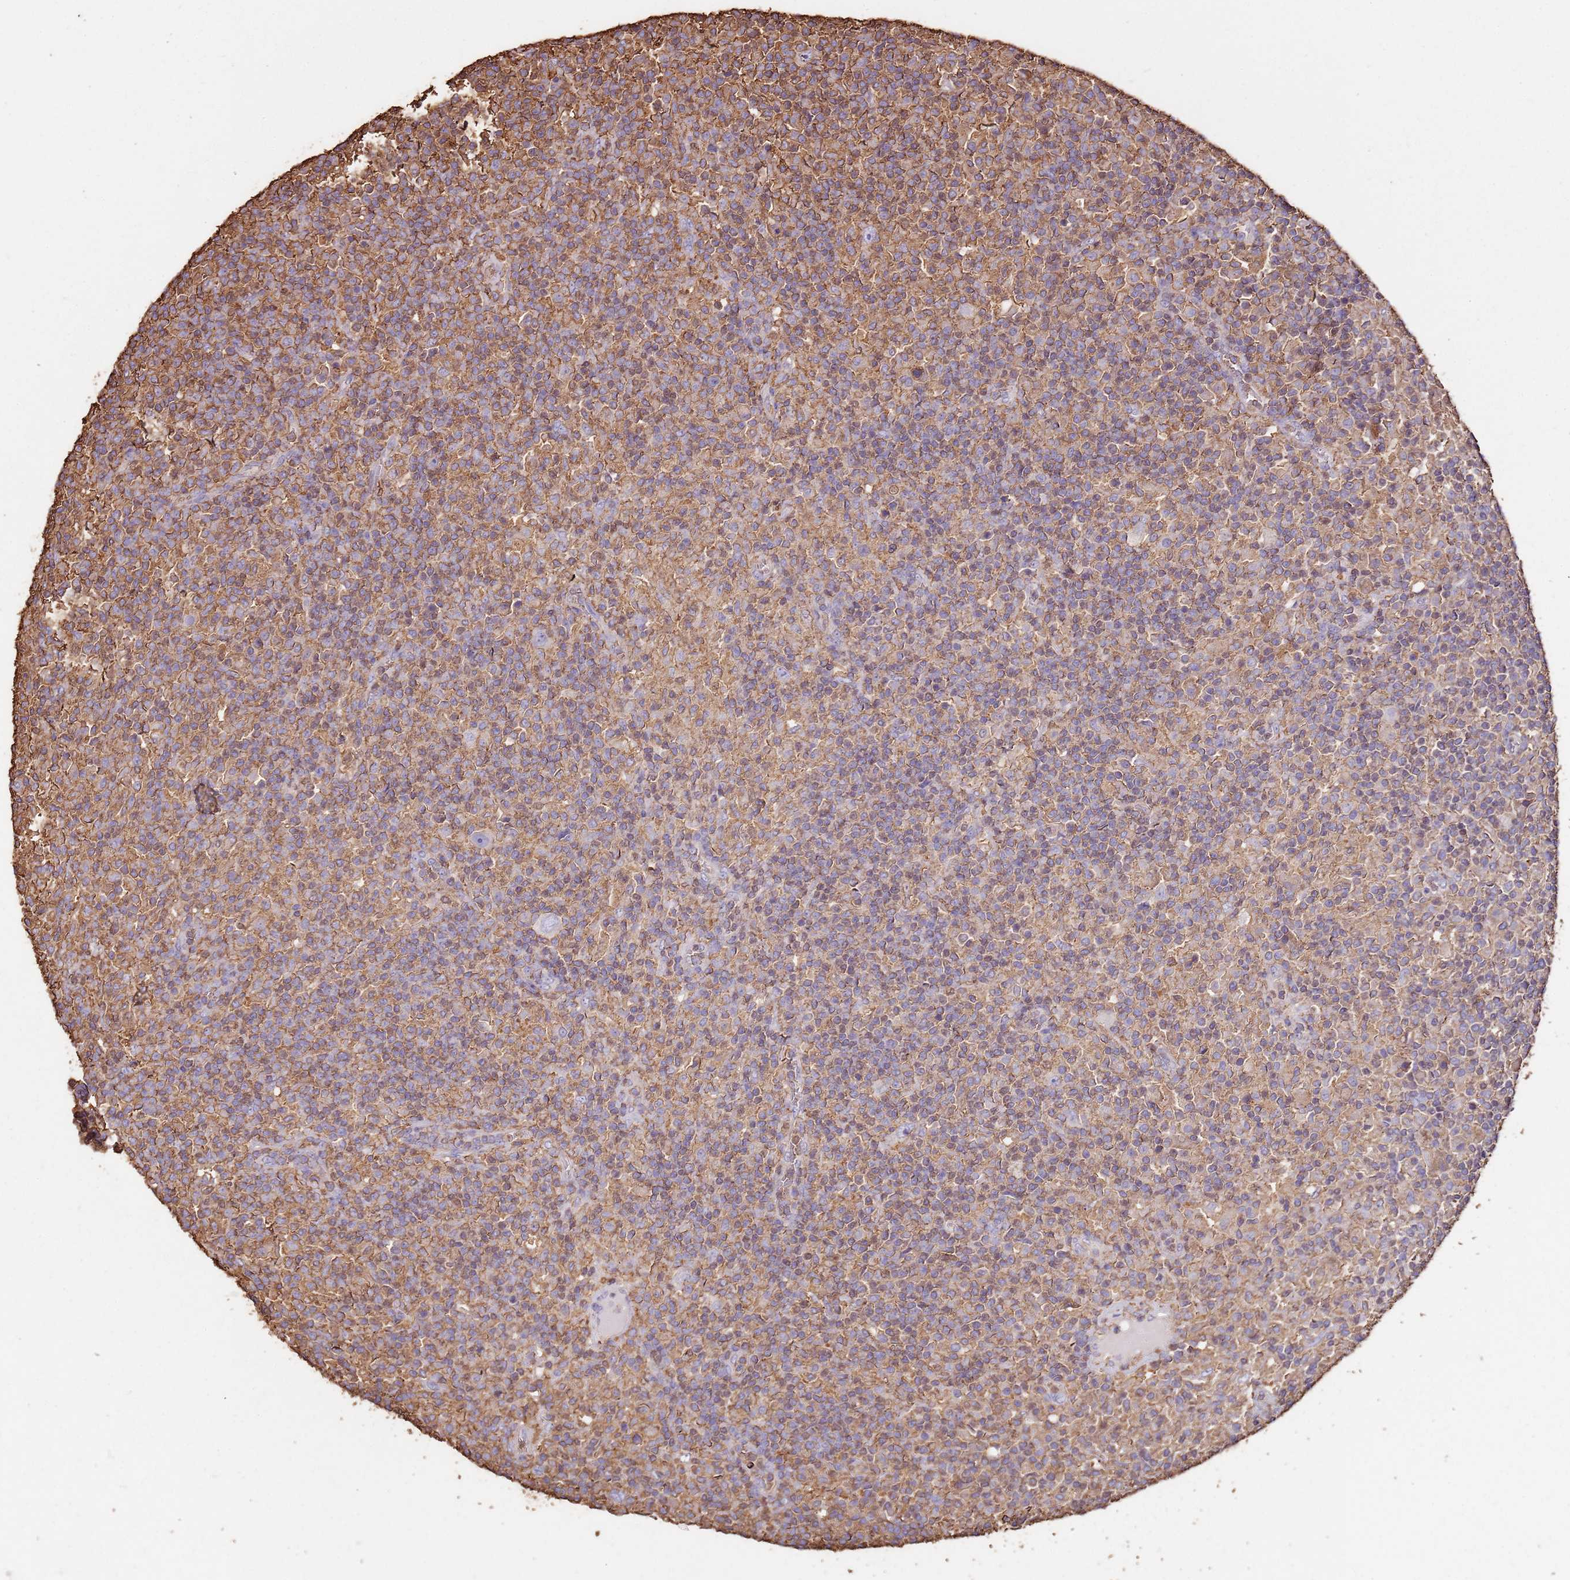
{"staining": {"intensity": "negative", "quantity": "none", "location": "none"}, "tissue": "lymphoma", "cell_type": "Tumor cells", "image_type": "cancer", "snomed": [{"axis": "morphology", "description": "Hodgkin's disease, NOS"}, {"axis": "topography", "description": "Lymph node"}], "caption": "Histopathology image shows no protein staining in tumor cells of lymphoma tissue.", "gene": "ARL10", "patient": {"sex": "male", "age": 70}}